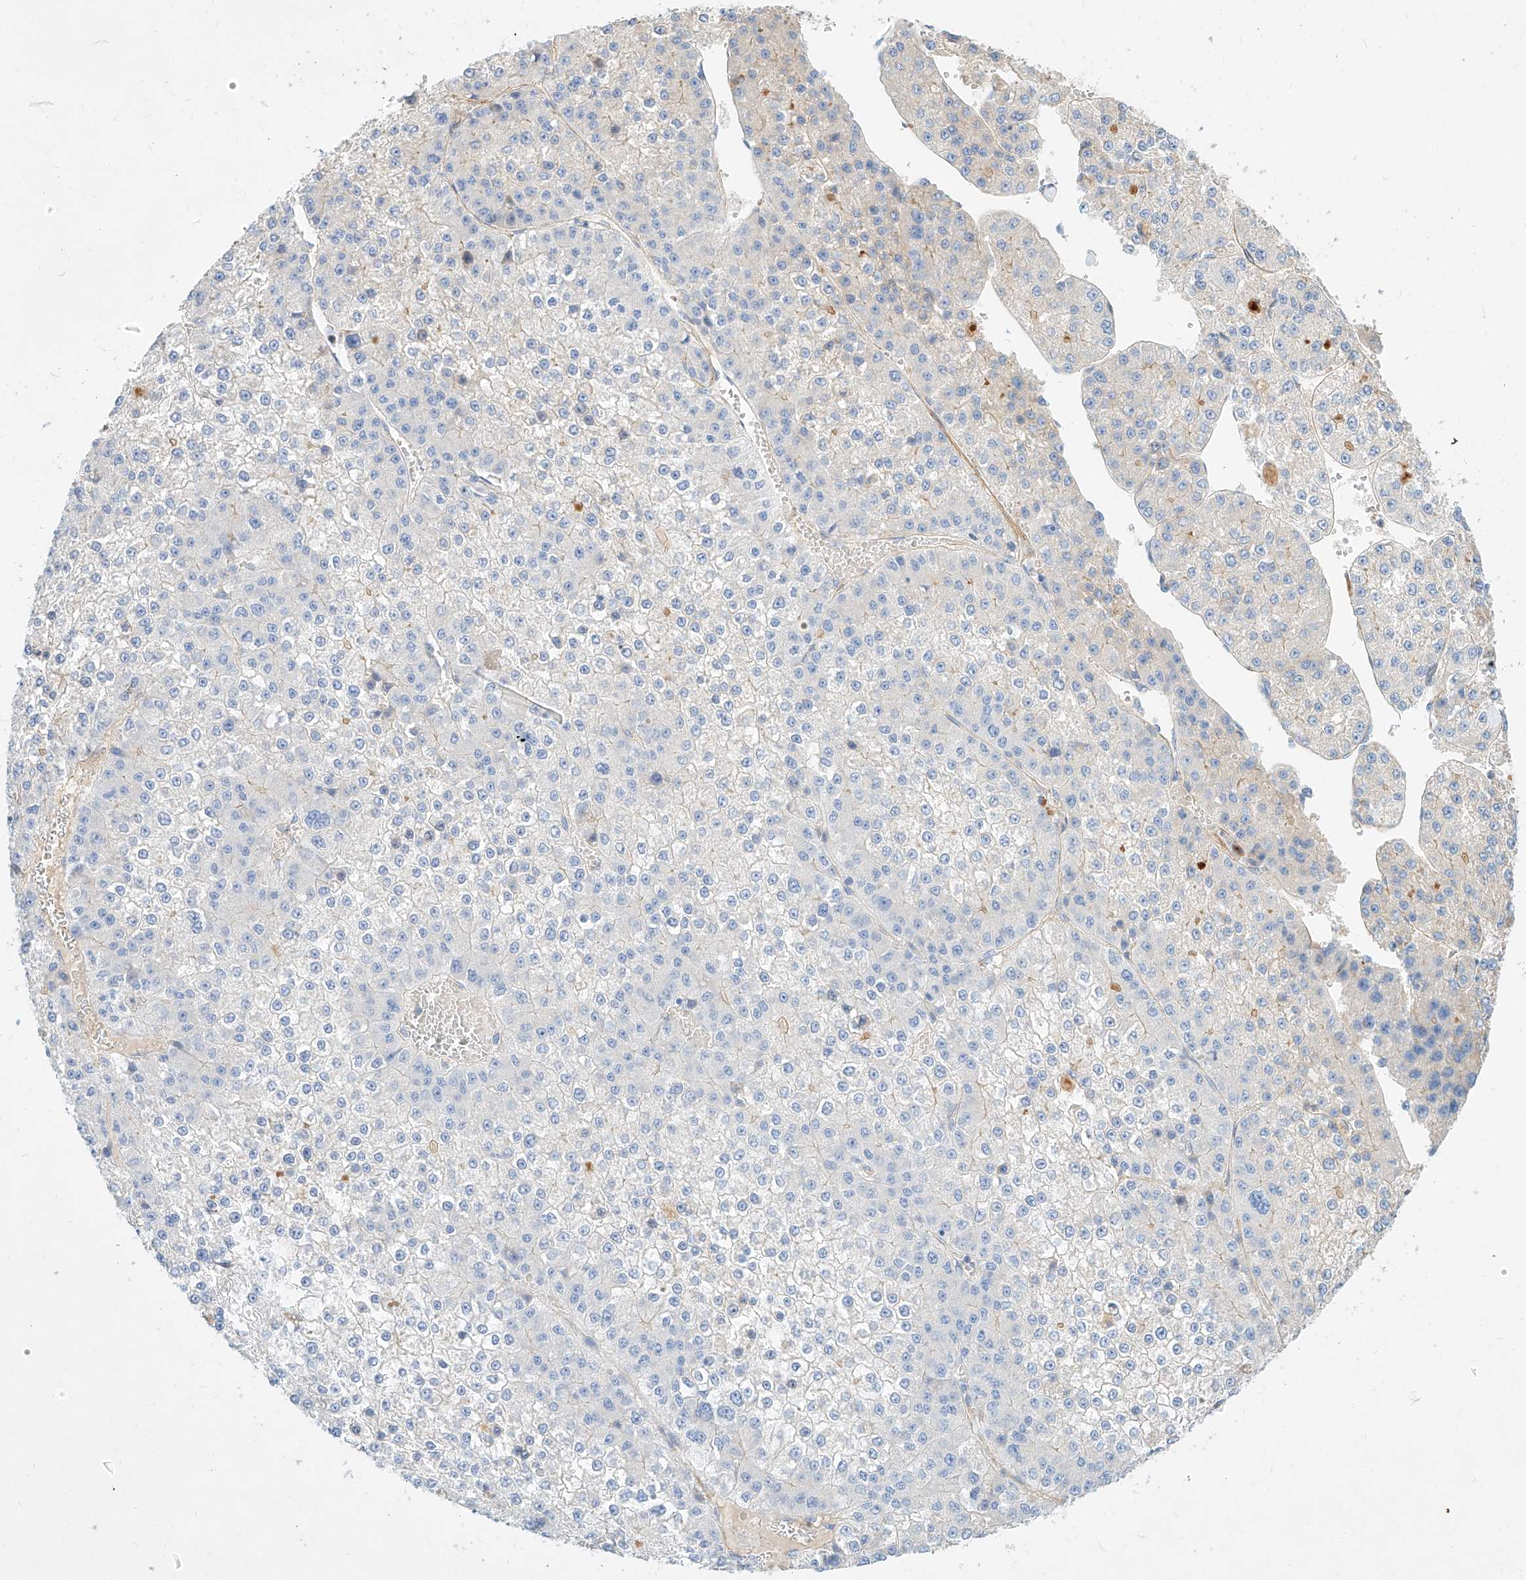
{"staining": {"intensity": "negative", "quantity": "none", "location": "none"}, "tissue": "liver cancer", "cell_type": "Tumor cells", "image_type": "cancer", "snomed": [{"axis": "morphology", "description": "Carcinoma, Hepatocellular, NOS"}, {"axis": "topography", "description": "Liver"}], "caption": "High magnification brightfield microscopy of hepatocellular carcinoma (liver) stained with DAB (brown) and counterstained with hematoxylin (blue): tumor cells show no significant expression. (DAB IHC, high magnification).", "gene": "KCNH5", "patient": {"sex": "female", "age": 73}}